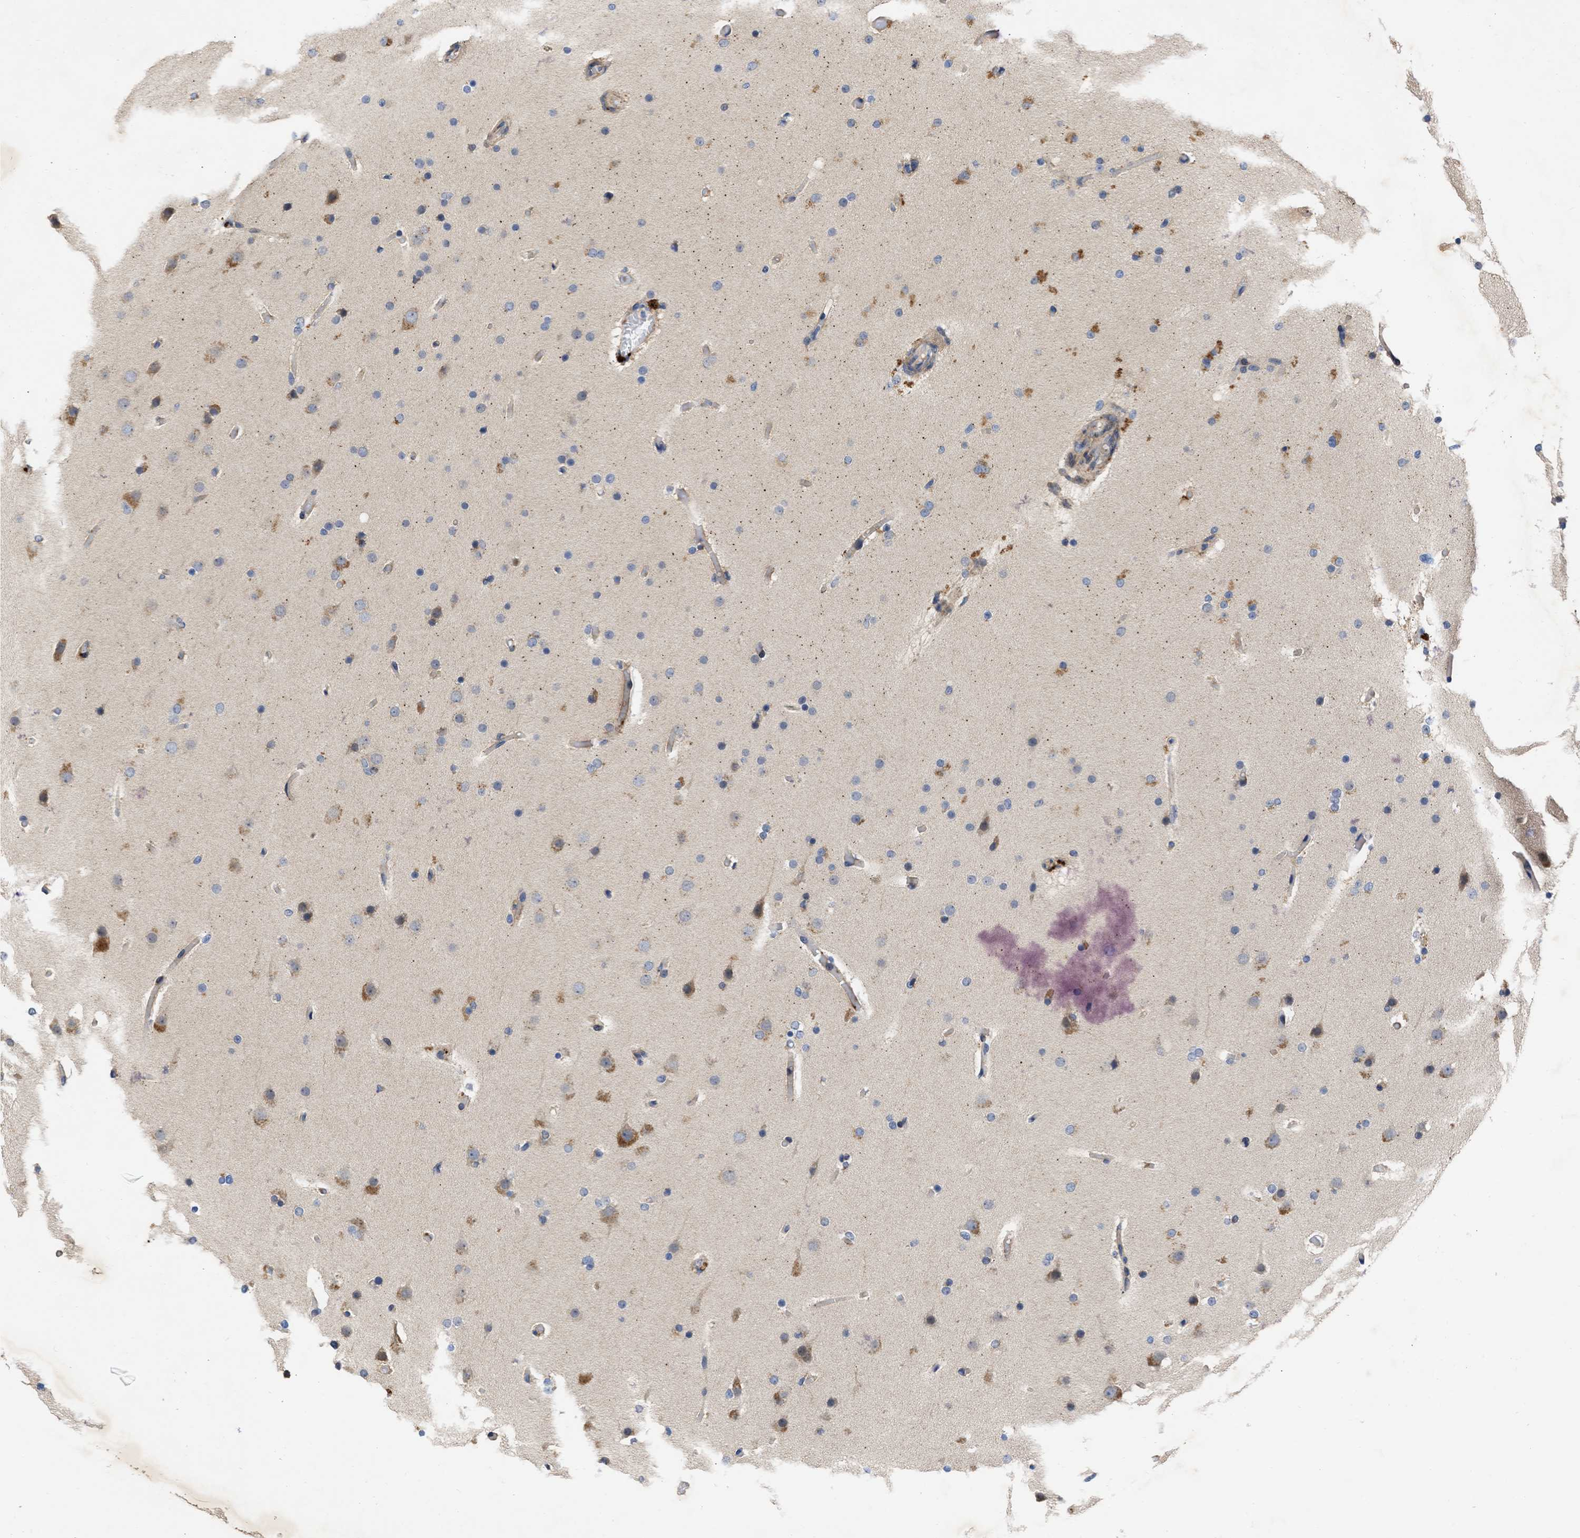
{"staining": {"intensity": "moderate", "quantity": "<25%", "location": "cytoplasmic/membranous"}, "tissue": "glioma", "cell_type": "Tumor cells", "image_type": "cancer", "snomed": [{"axis": "morphology", "description": "Glioma, malignant, High grade"}, {"axis": "topography", "description": "Cerebral cortex"}], "caption": "An image of malignant glioma (high-grade) stained for a protein shows moderate cytoplasmic/membranous brown staining in tumor cells. The protein of interest is shown in brown color, while the nuclei are stained blue.", "gene": "ARHGEF4", "patient": {"sex": "female", "age": 36}}